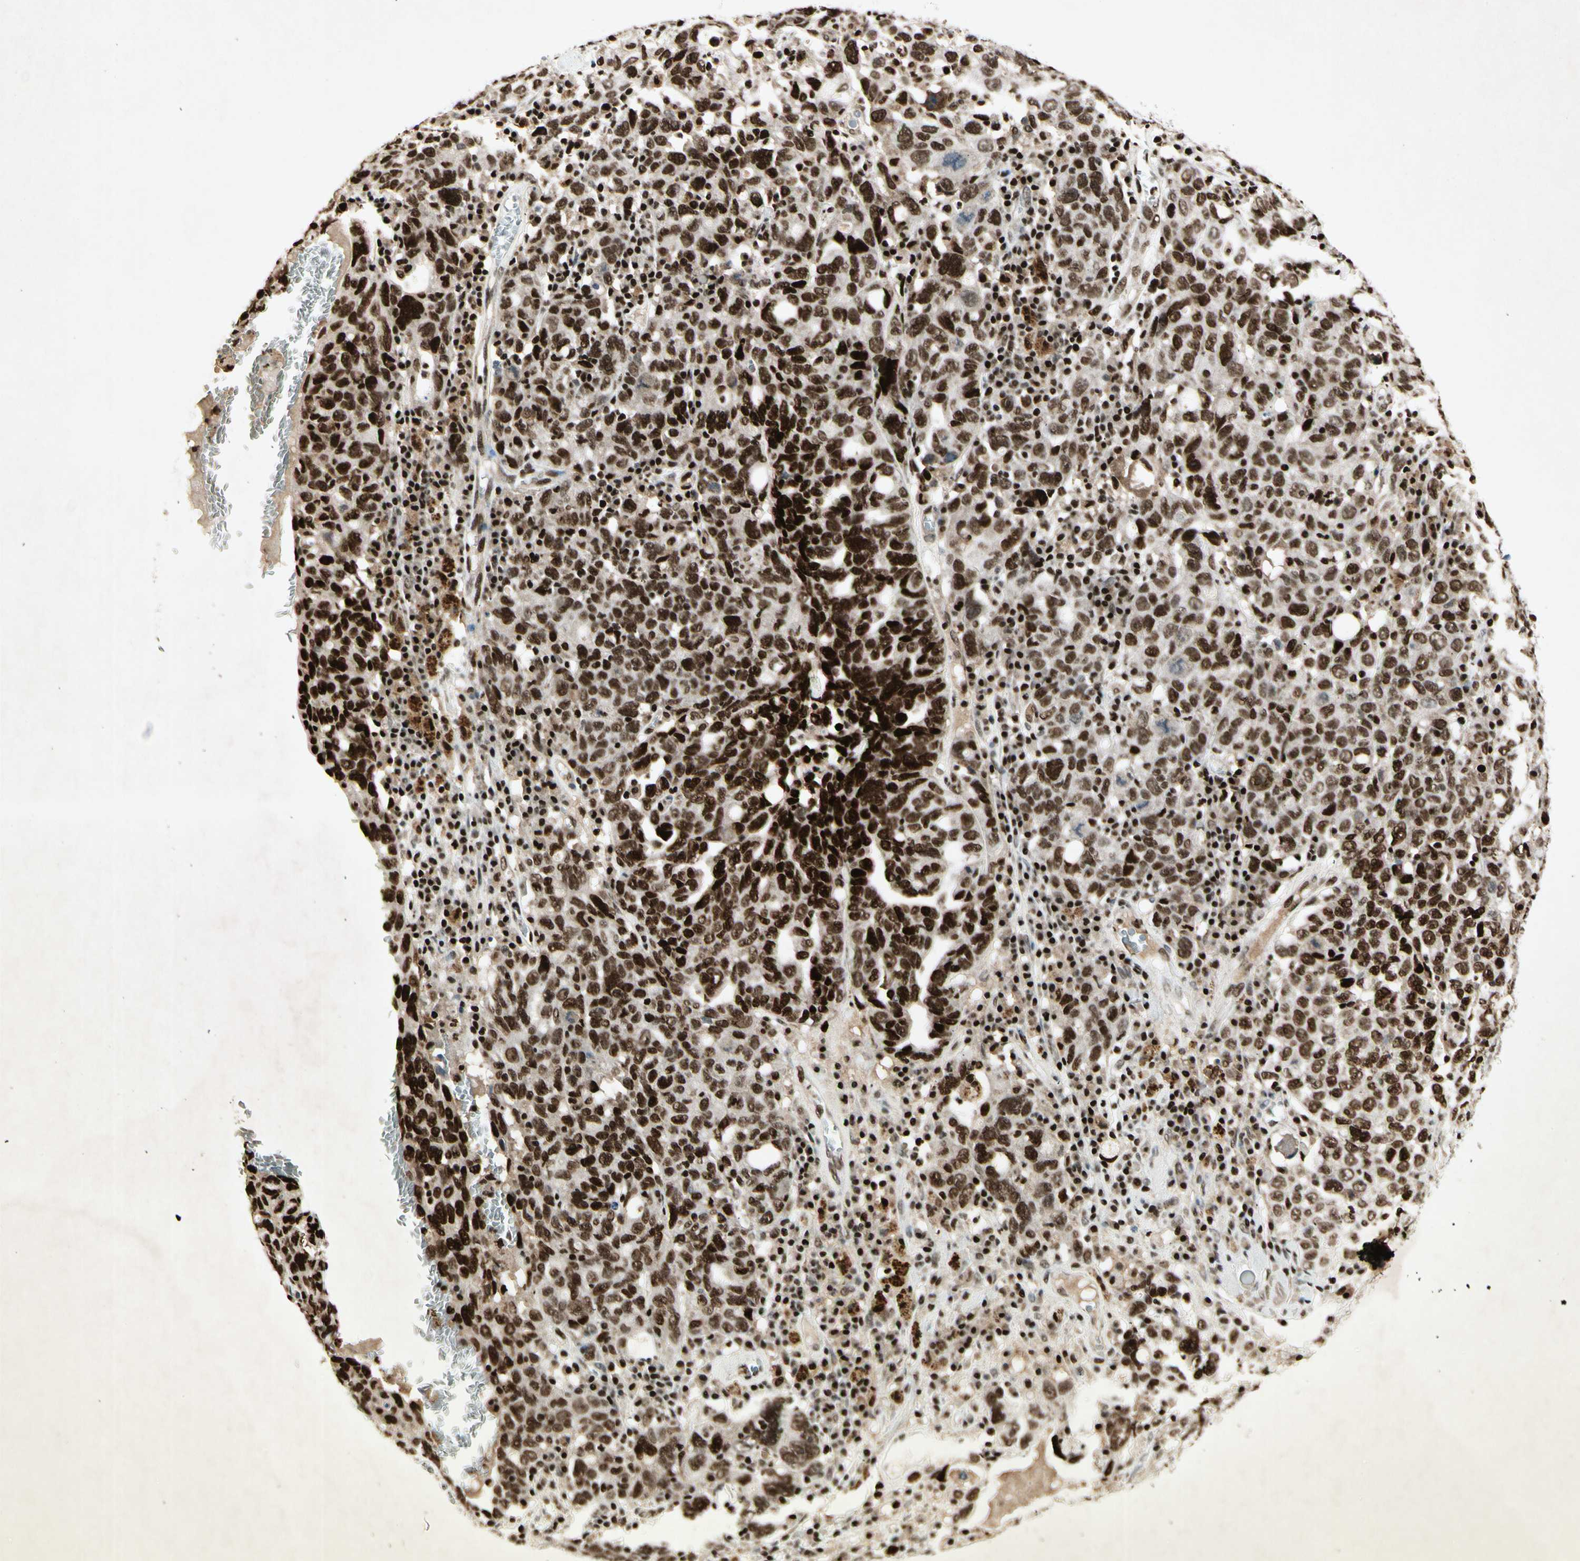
{"staining": {"intensity": "strong", "quantity": ">75%", "location": "nuclear"}, "tissue": "ovarian cancer", "cell_type": "Tumor cells", "image_type": "cancer", "snomed": [{"axis": "morphology", "description": "Carcinoma, endometroid"}, {"axis": "topography", "description": "Ovary"}], "caption": "The micrograph shows a brown stain indicating the presence of a protein in the nuclear of tumor cells in ovarian cancer.", "gene": "RNF43", "patient": {"sex": "female", "age": 62}}